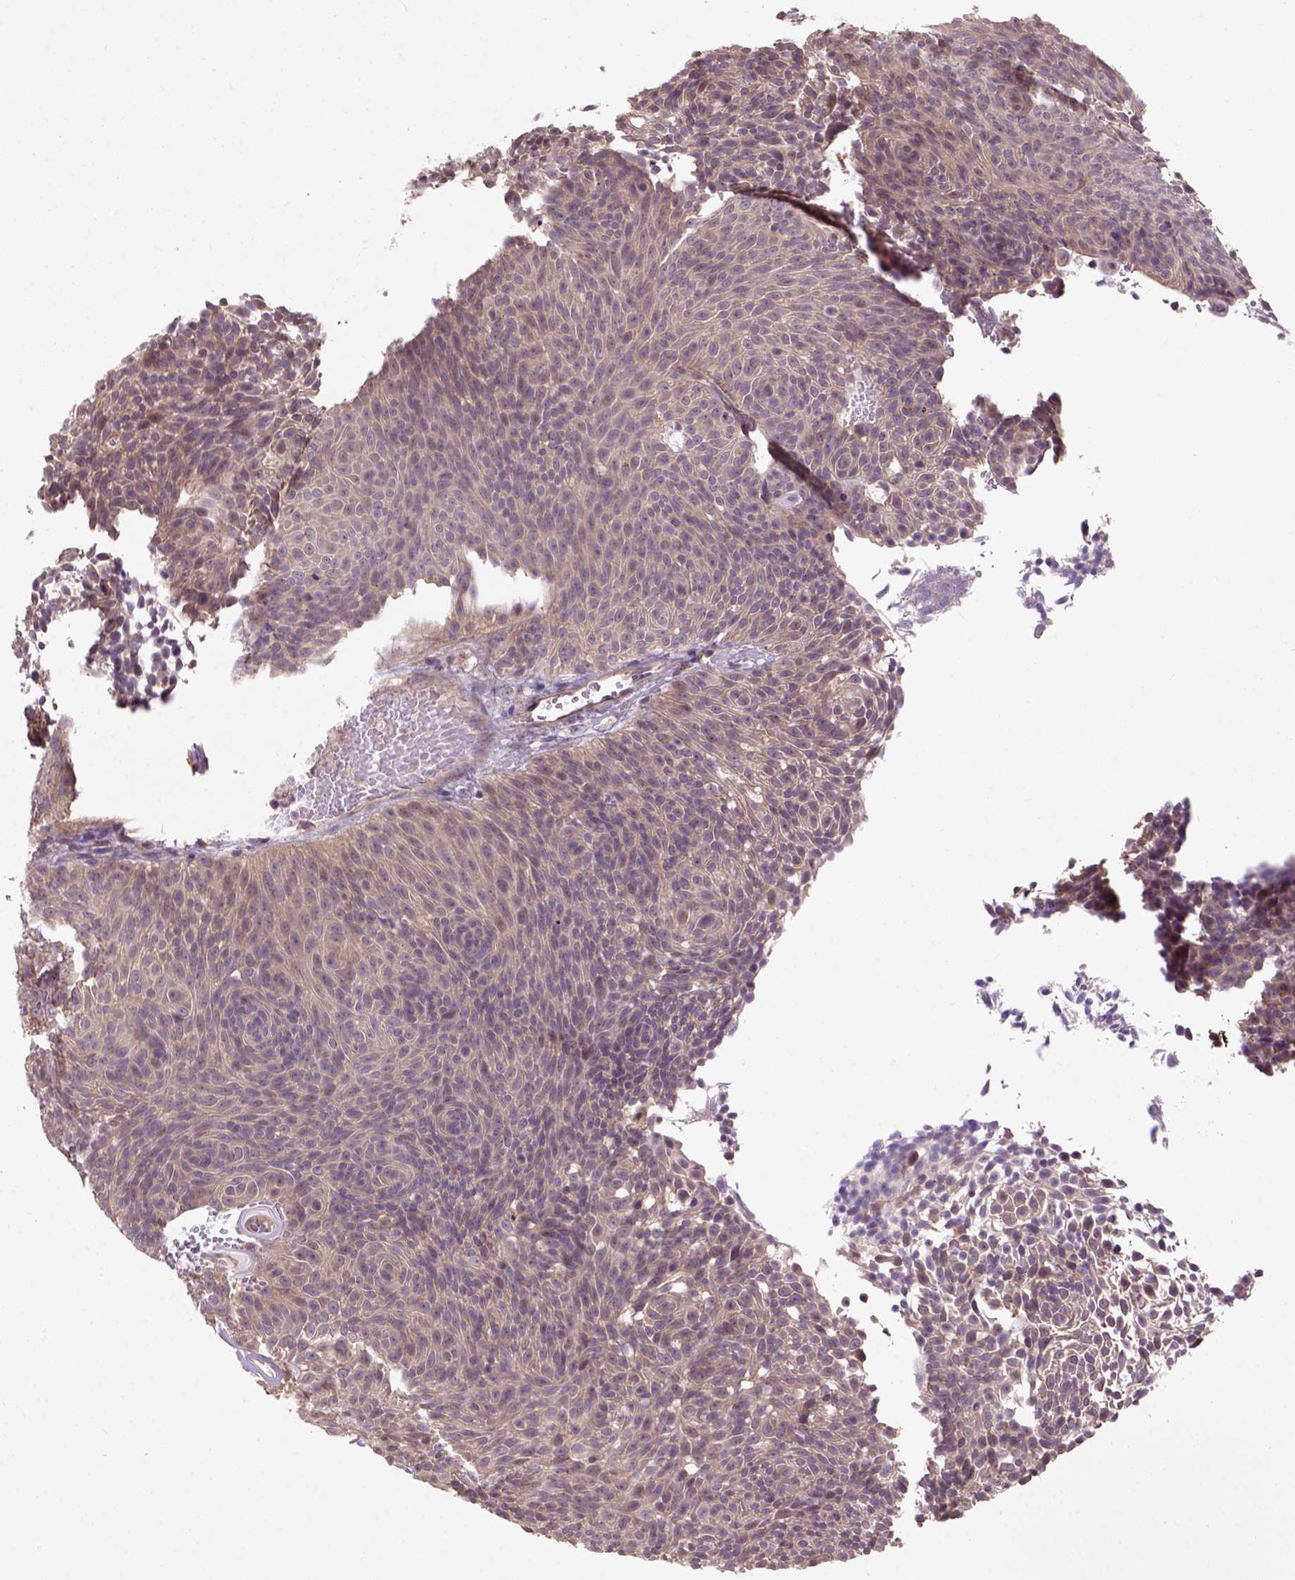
{"staining": {"intensity": "weak", "quantity": ">75%", "location": "cytoplasmic/membranous"}, "tissue": "urothelial cancer", "cell_type": "Tumor cells", "image_type": "cancer", "snomed": [{"axis": "morphology", "description": "Urothelial carcinoma, Low grade"}, {"axis": "topography", "description": "Urinary bladder"}], "caption": "Immunohistochemistry (IHC) (DAB (3,3'-diaminobenzidine)) staining of urothelial carcinoma (low-grade) demonstrates weak cytoplasmic/membranous protein positivity in about >75% of tumor cells. (DAB (3,3'-diaminobenzidine) IHC with brightfield microscopy, high magnification).", "gene": "KBTBD8", "patient": {"sex": "male", "age": 77}}